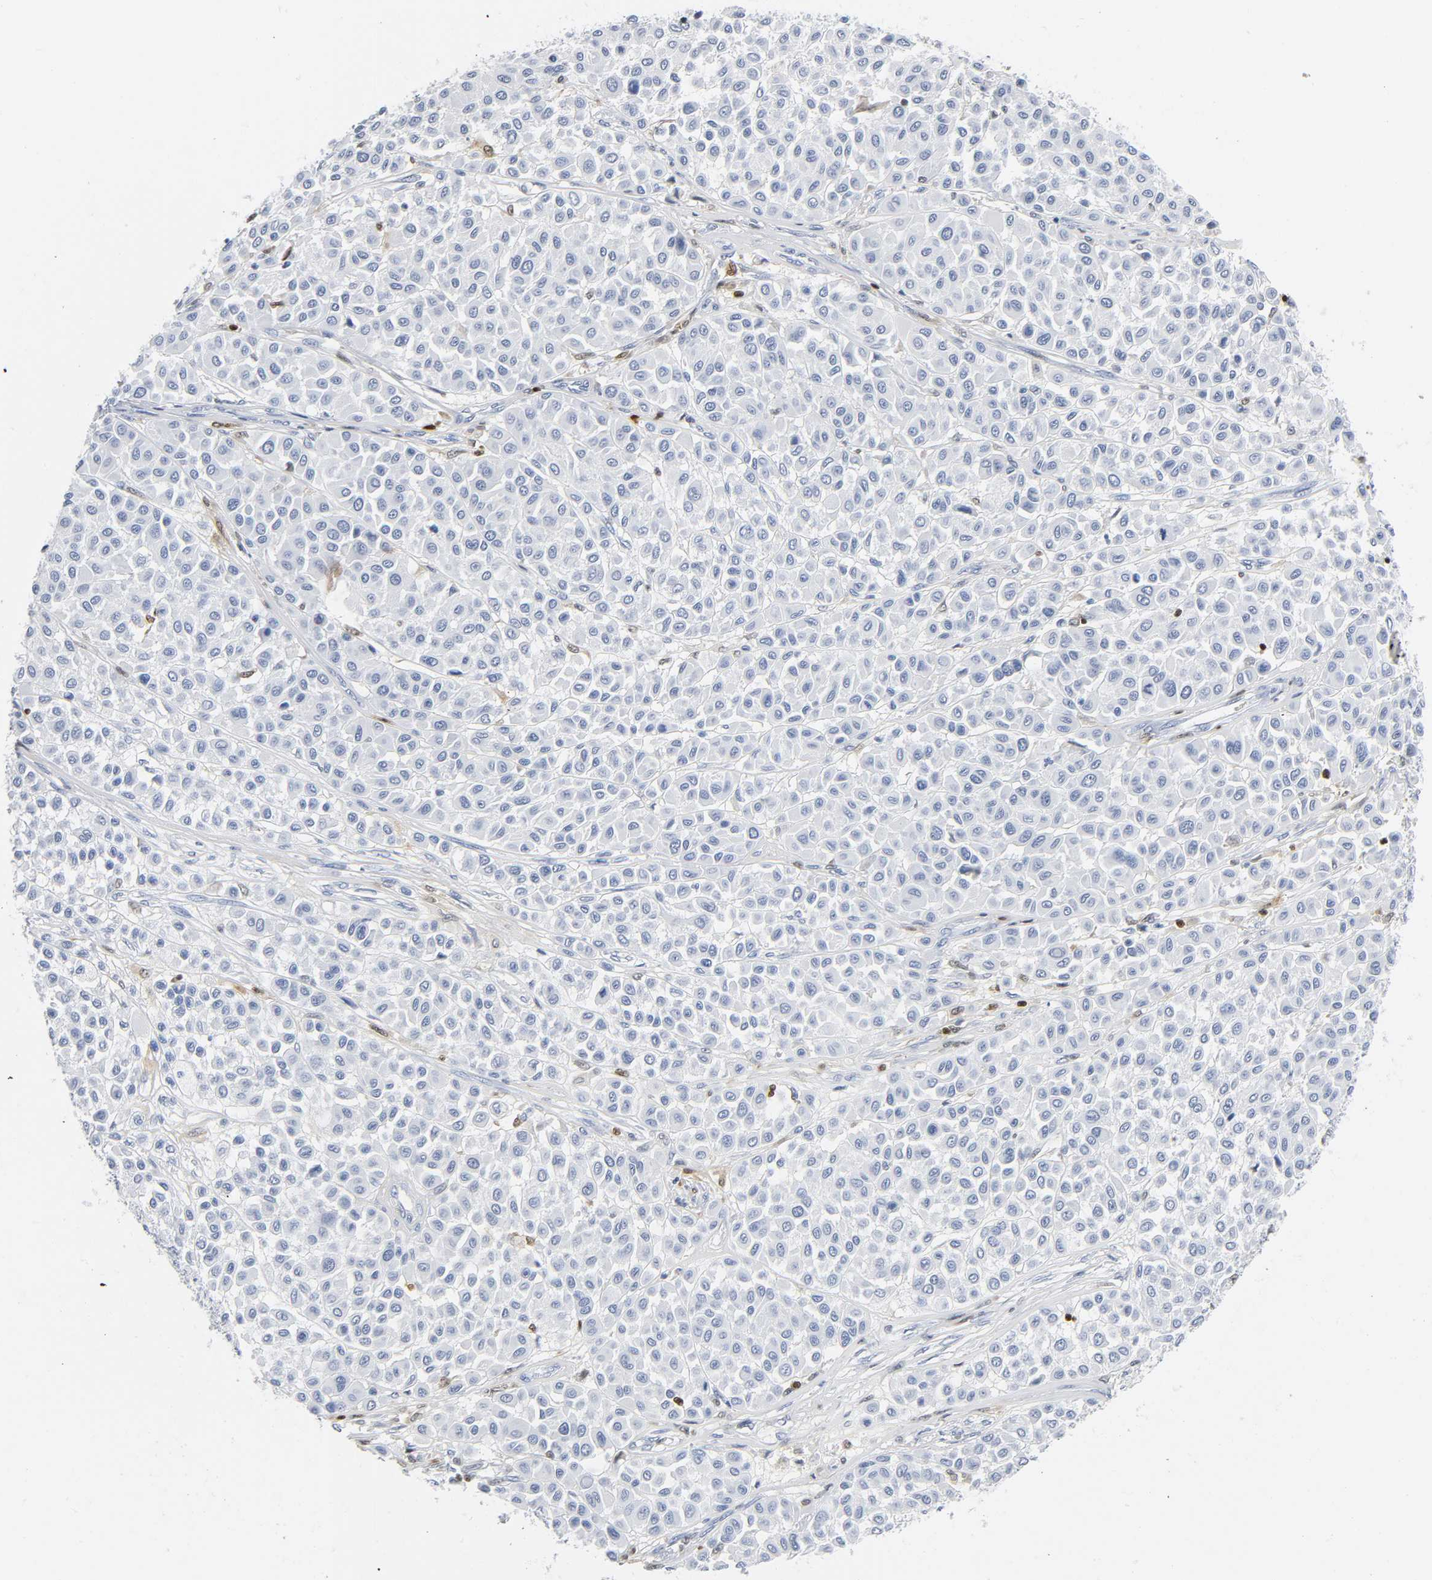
{"staining": {"intensity": "negative", "quantity": "none", "location": "none"}, "tissue": "melanoma", "cell_type": "Tumor cells", "image_type": "cancer", "snomed": [{"axis": "morphology", "description": "Malignant melanoma, Metastatic site"}, {"axis": "topography", "description": "Soft tissue"}], "caption": "This is an IHC image of human melanoma. There is no staining in tumor cells.", "gene": "DOK2", "patient": {"sex": "male", "age": 41}}